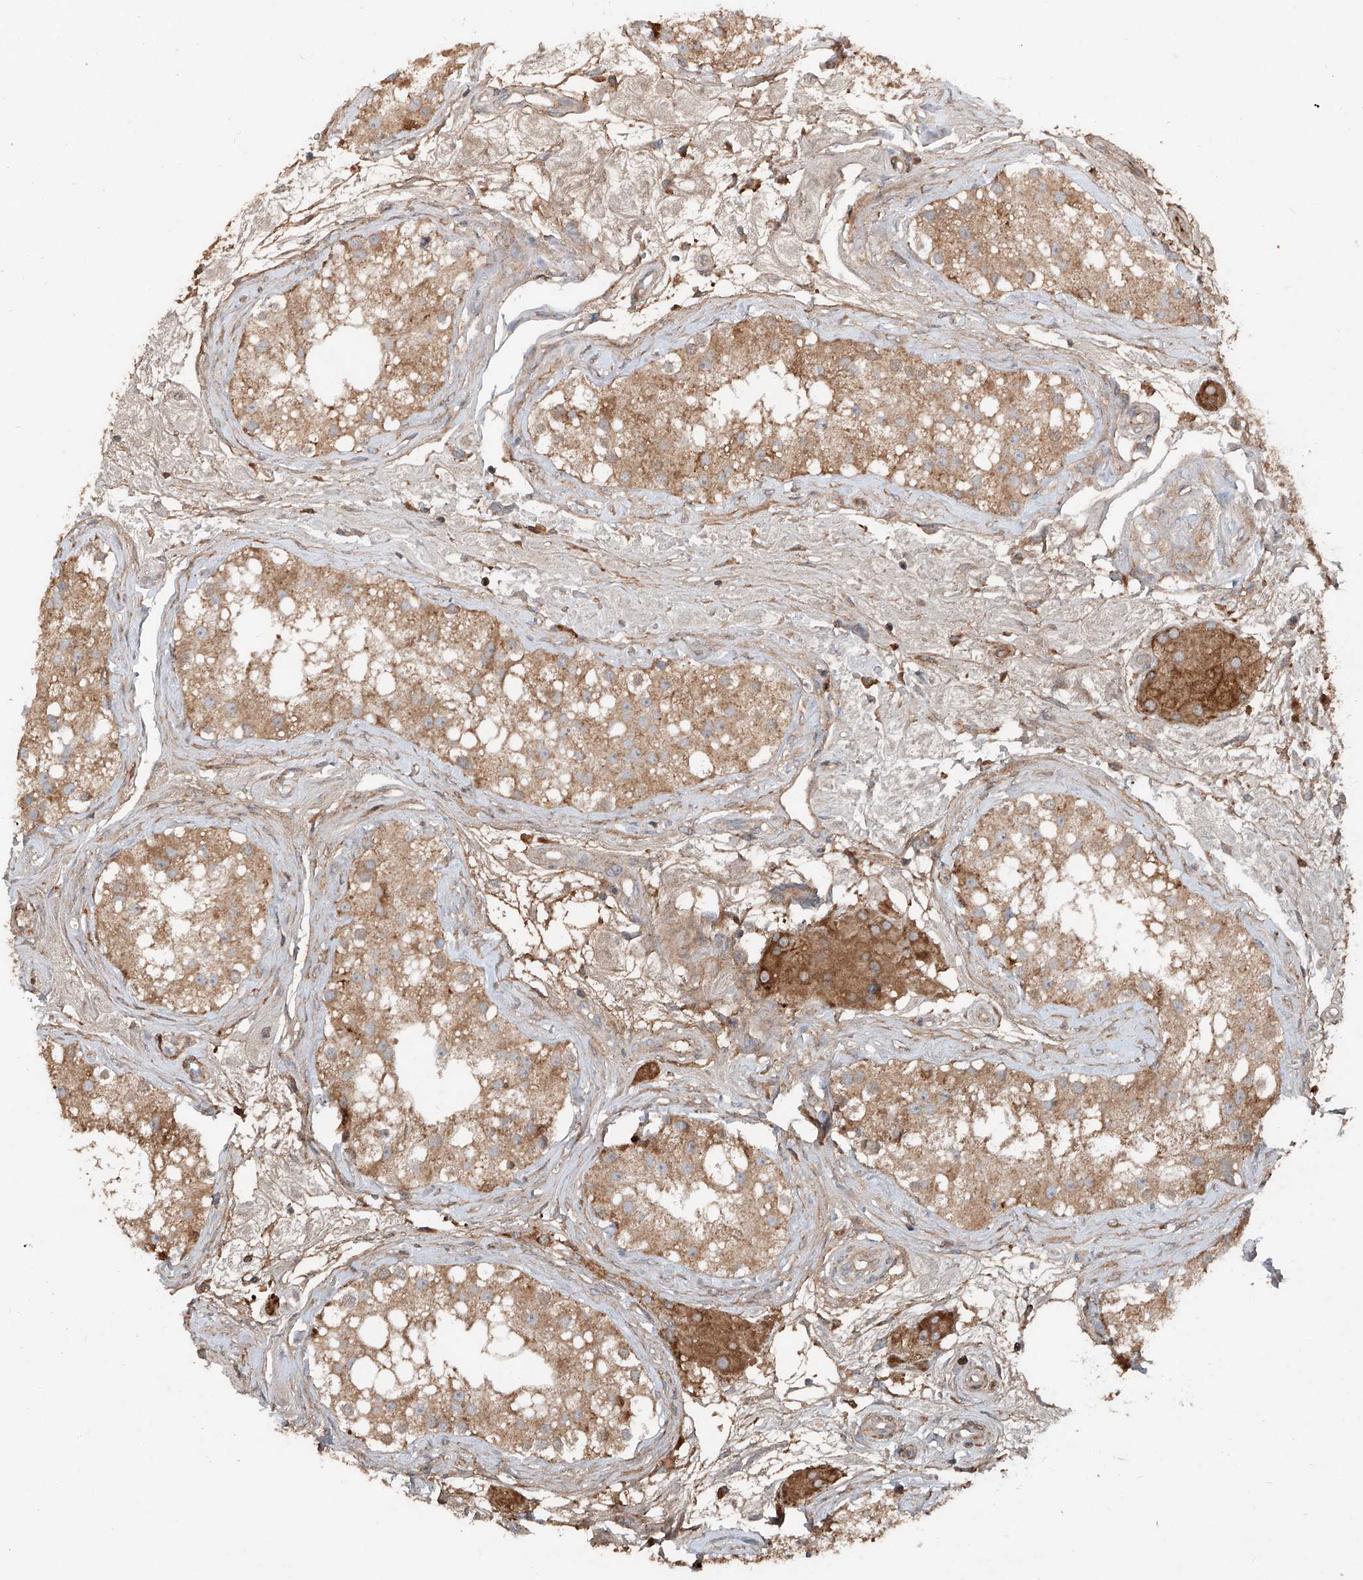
{"staining": {"intensity": "moderate", "quantity": ">75%", "location": "cytoplasmic/membranous"}, "tissue": "testis", "cell_type": "Cells in seminiferous ducts", "image_type": "normal", "snomed": [{"axis": "morphology", "description": "Normal tissue, NOS"}, {"axis": "topography", "description": "Testis"}], "caption": "Immunohistochemistry (IHC) of benign testis demonstrates medium levels of moderate cytoplasmic/membranous positivity in approximately >75% of cells in seminiferous ducts.", "gene": "ADAM23", "patient": {"sex": "male", "age": 84}}